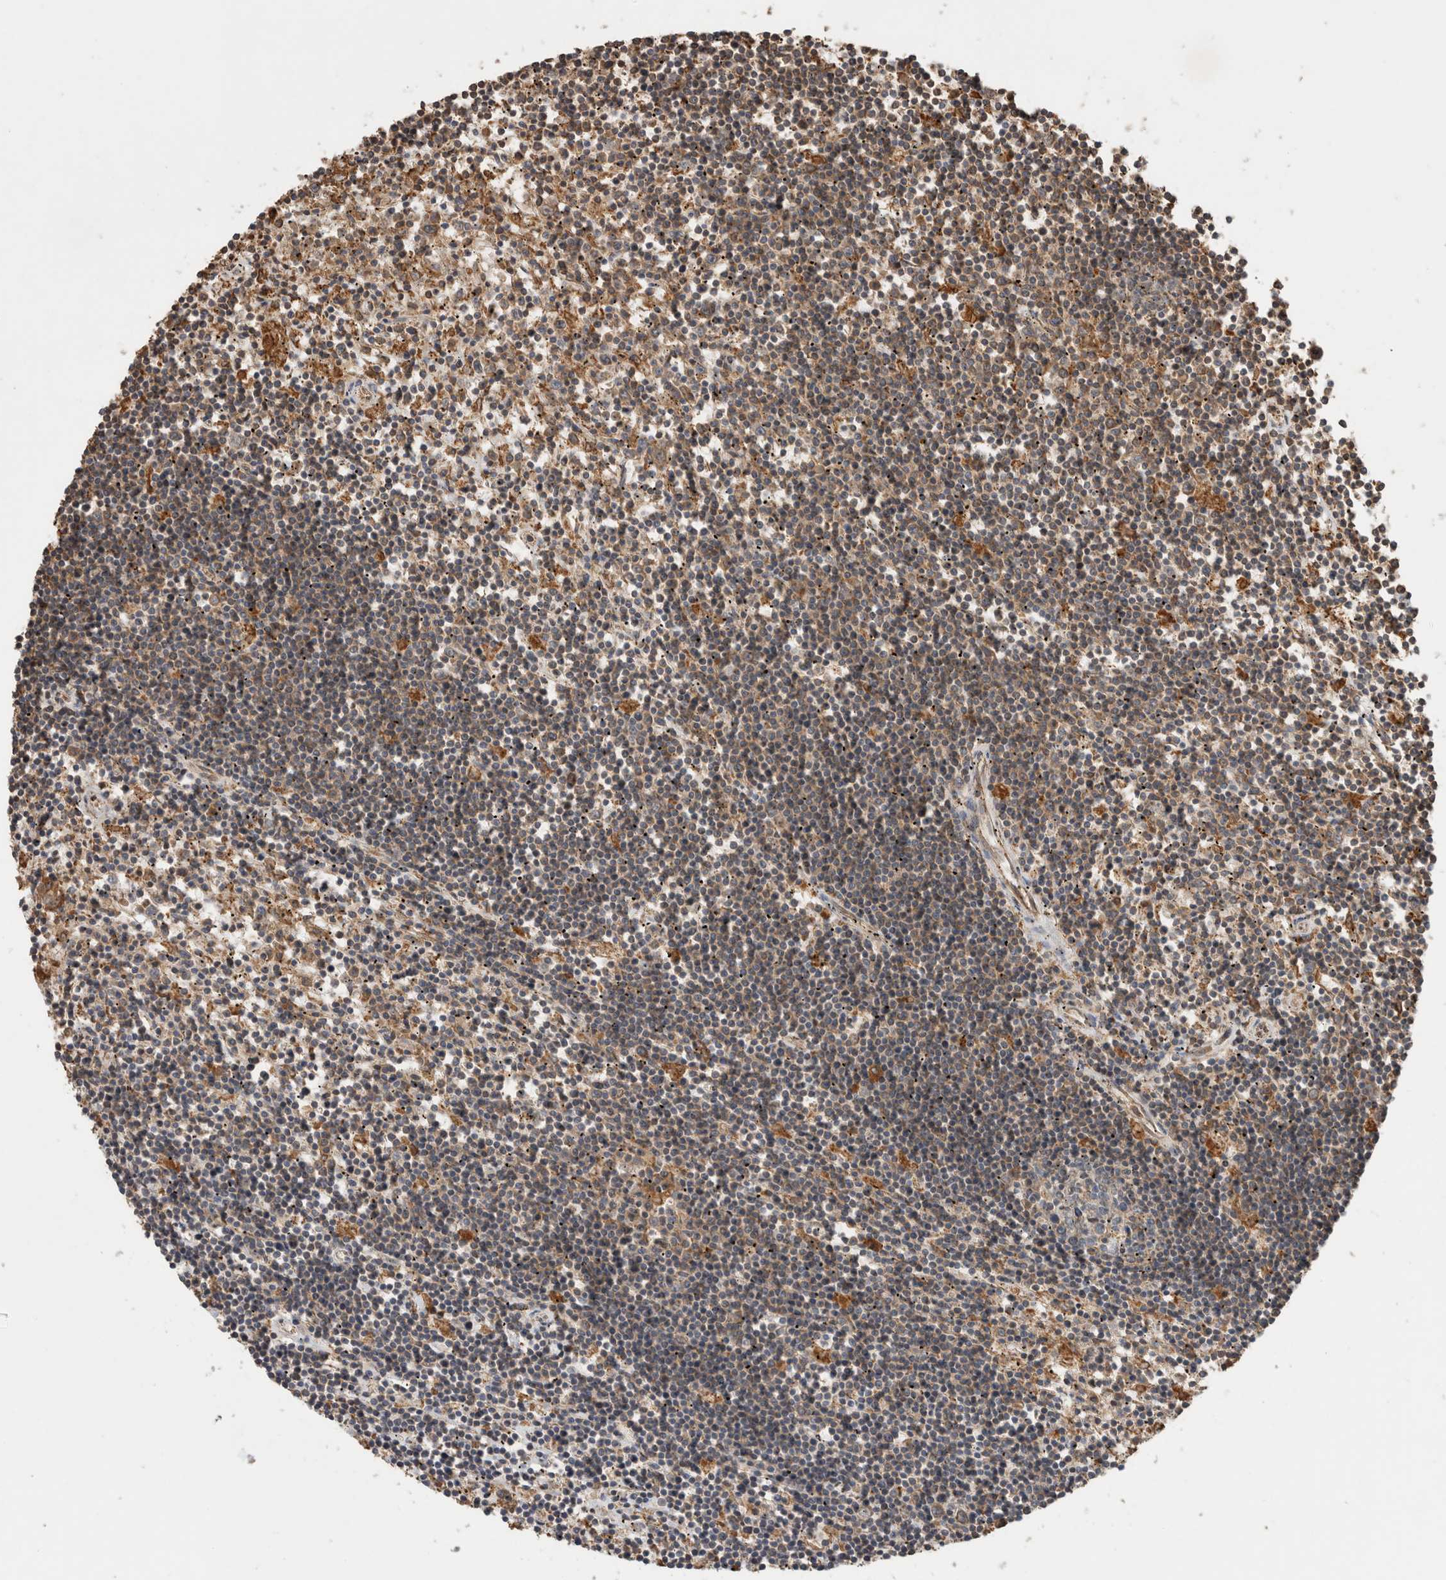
{"staining": {"intensity": "weak", "quantity": "25%-75%", "location": "cytoplasmic/membranous"}, "tissue": "lymphoma", "cell_type": "Tumor cells", "image_type": "cancer", "snomed": [{"axis": "morphology", "description": "Malignant lymphoma, non-Hodgkin's type, Low grade"}, {"axis": "topography", "description": "Spleen"}], "caption": "There is low levels of weak cytoplasmic/membranous staining in tumor cells of malignant lymphoma, non-Hodgkin's type (low-grade), as demonstrated by immunohistochemical staining (brown color).", "gene": "OTUD7B", "patient": {"sex": "male", "age": 76}}